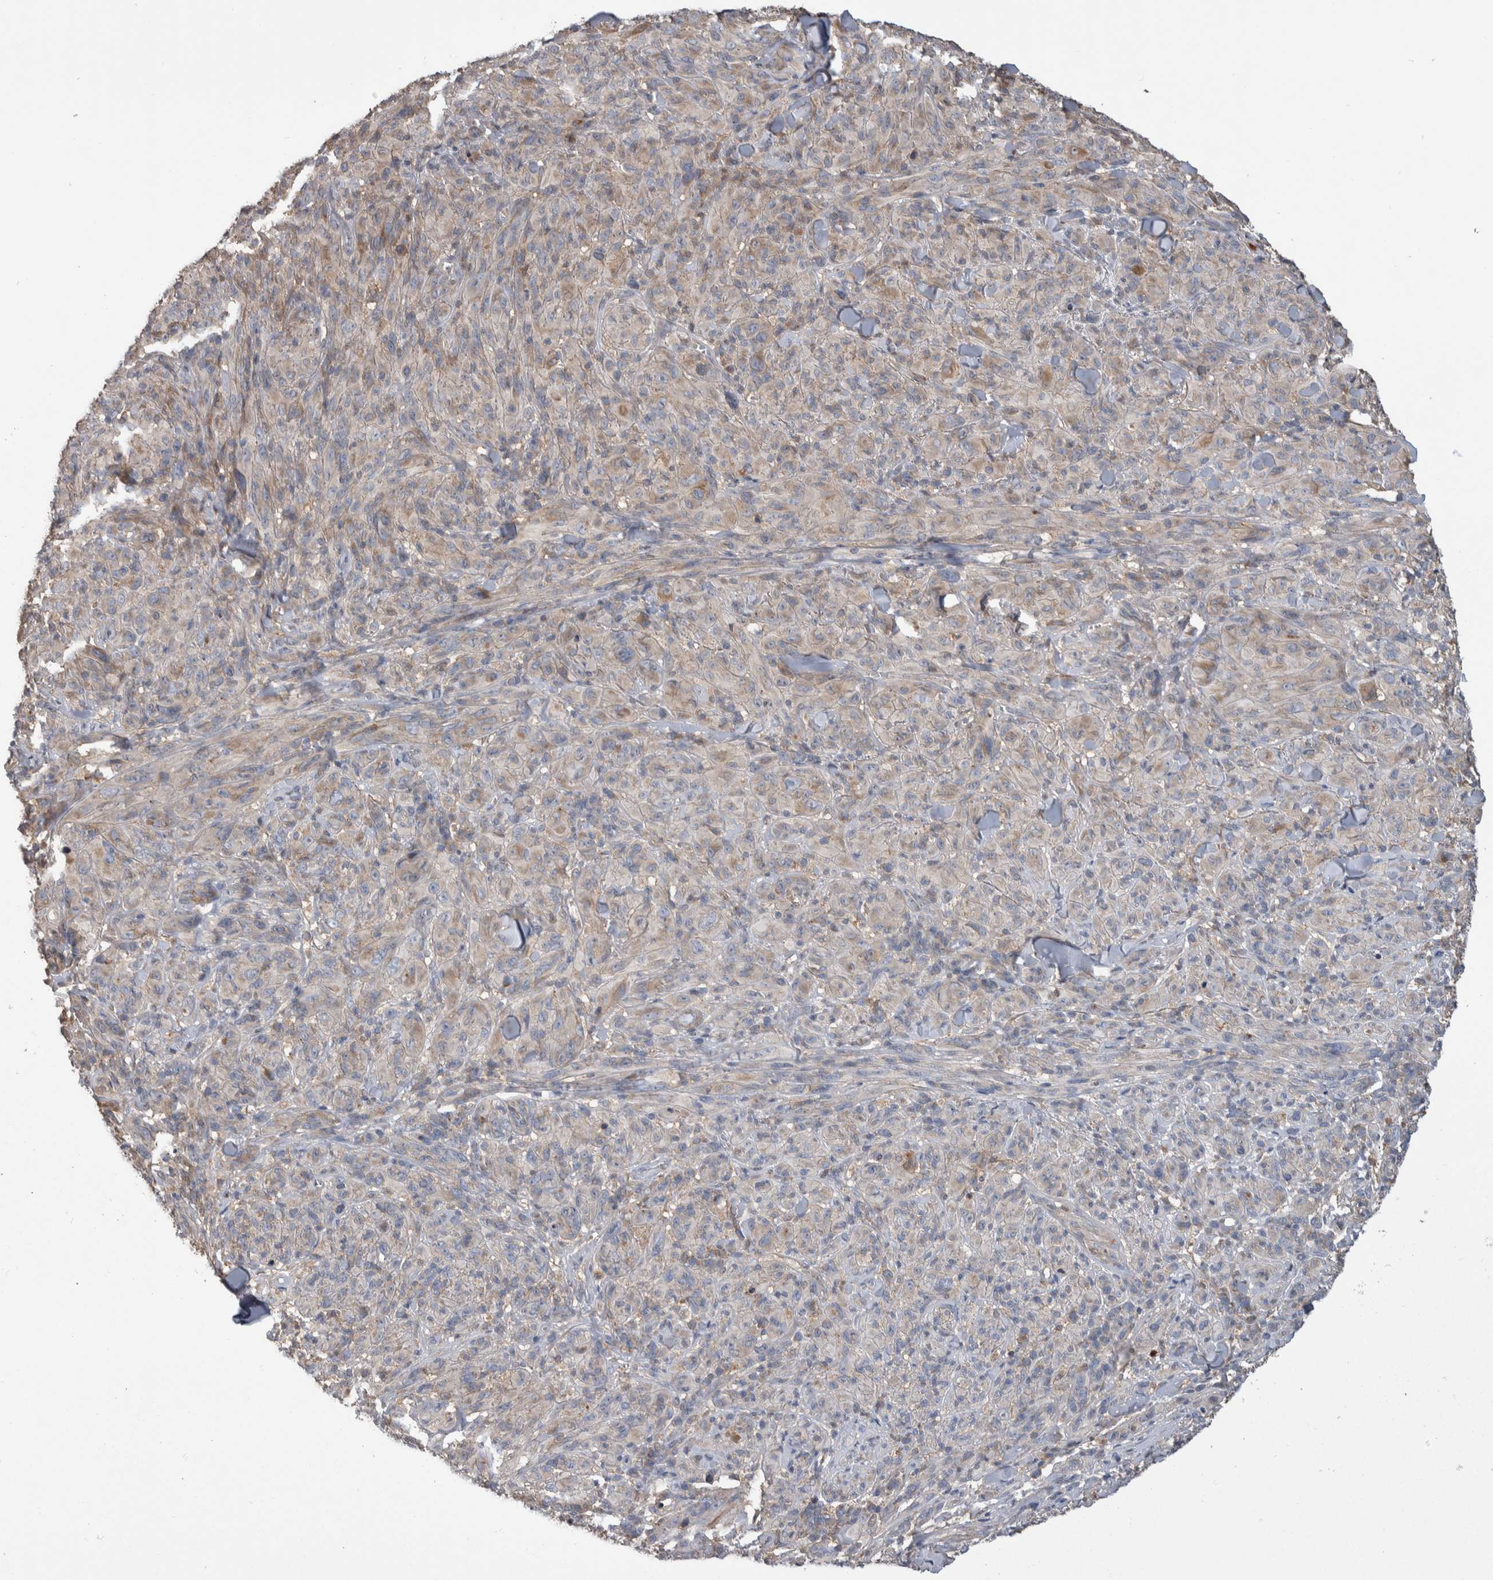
{"staining": {"intensity": "weak", "quantity": "<25%", "location": "cytoplasmic/membranous"}, "tissue": "melanoma", "cell_type": "Tumor cells", "image_type": "cancer", "snomed": [{"axis": "morphology", "description": "Malignant melanoma, NOS"}, {"axis": "topography", "description": "Skin of head"}], "caption": "Immunohistochemistry photomicrograph of human malignant melanoma stained for a protein (brown), which shows no staining in tumor cells.", "gene": "SDCBP", "patient": {"sex": "male", "age": 96}}